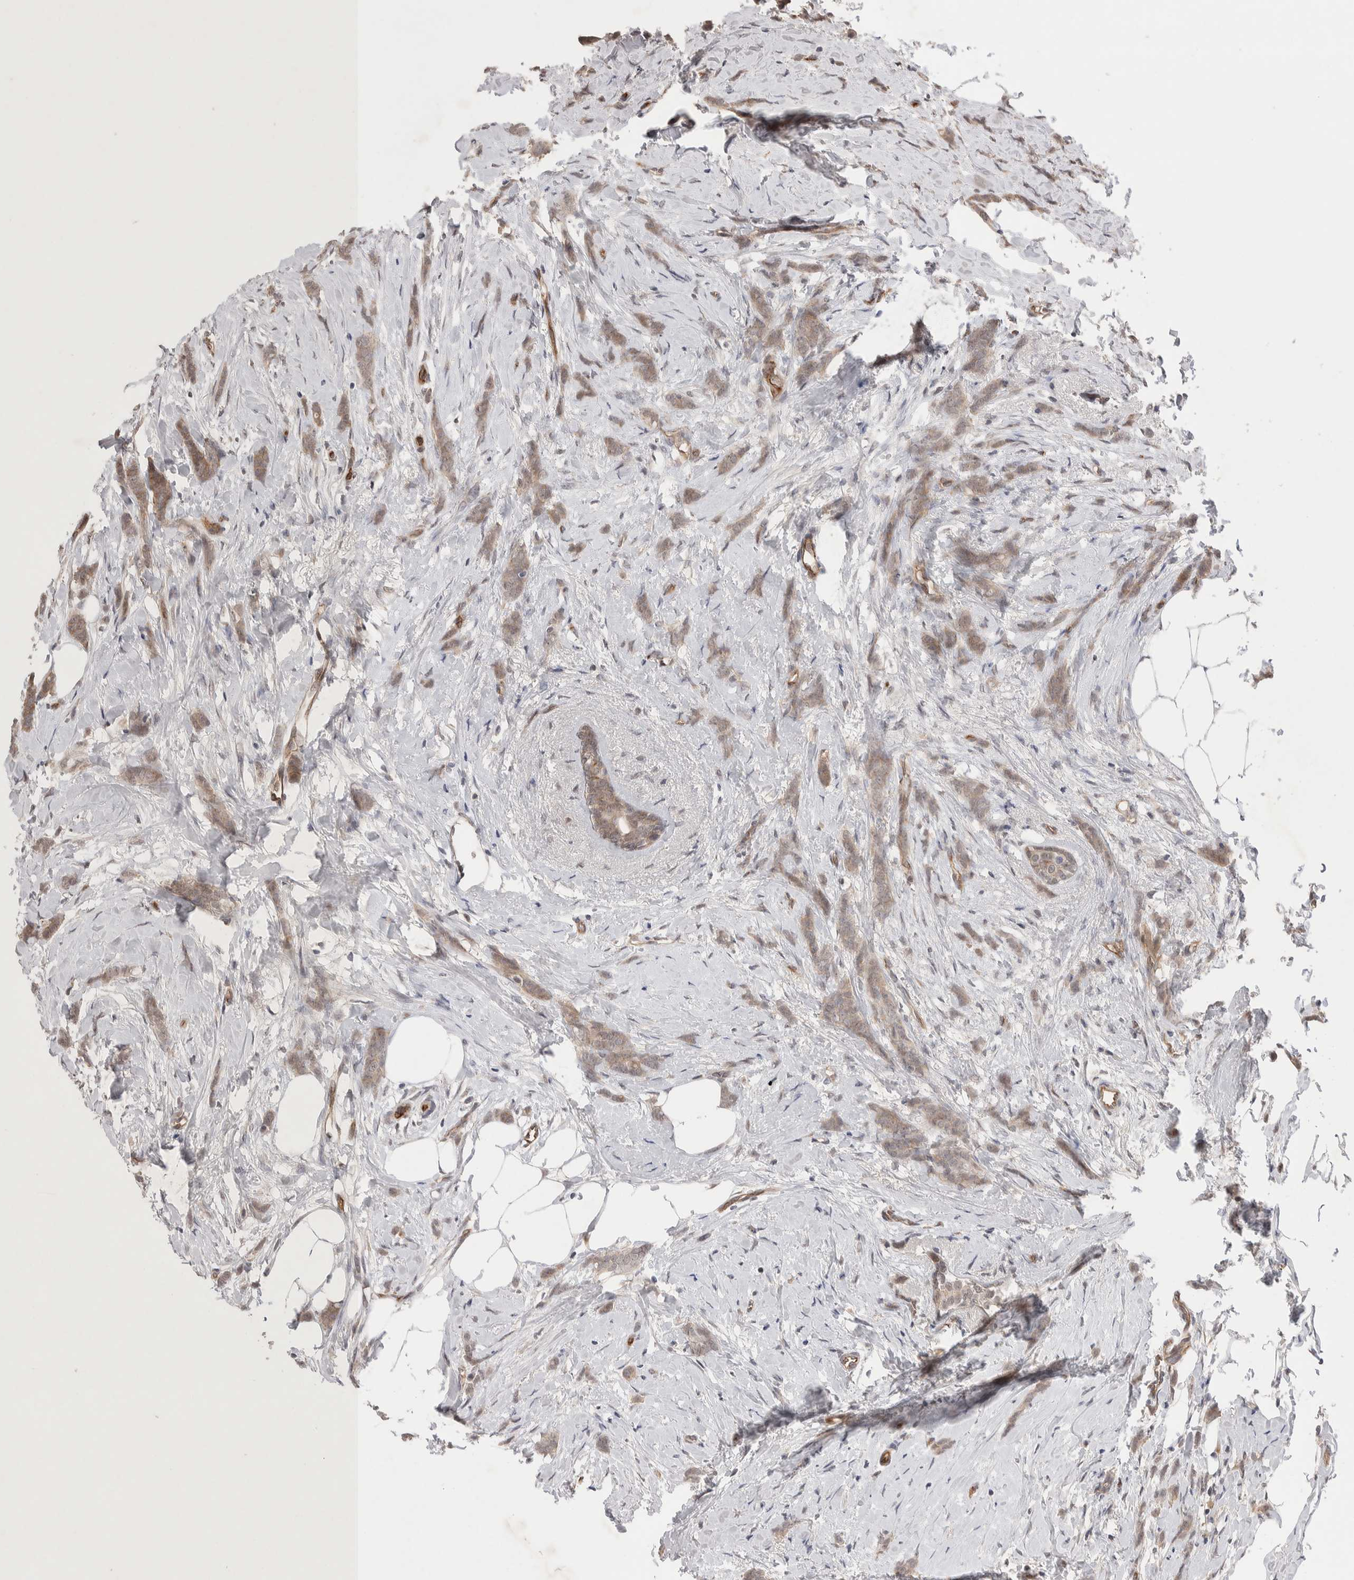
{"staining": {"intensity": "weak", "quantity": ">75%", "location": "cytoplasmic/membranous"}, "tissue": "breast cancer", "cell_type": "Tumor cells", "image_type": "cancer", "snomed": [{"axis": "morphology", "description": "Lobular carcinoma, in situ"}, {"axis": "morphology", "description": "Lobular carcinoma"}, {"axis": "topography", "description": "Breast"}], "caption": "Immunohistochemical staining of human breast cancer demonstrates low levels of weak cytoplasmic/membranous positivity in approximately >75% of tumor cells. (DAB = brown stain, brightfield microscopy at high magnification).", "gene": "ZNF704", "patient": {"sex": "female", "age": 41}}